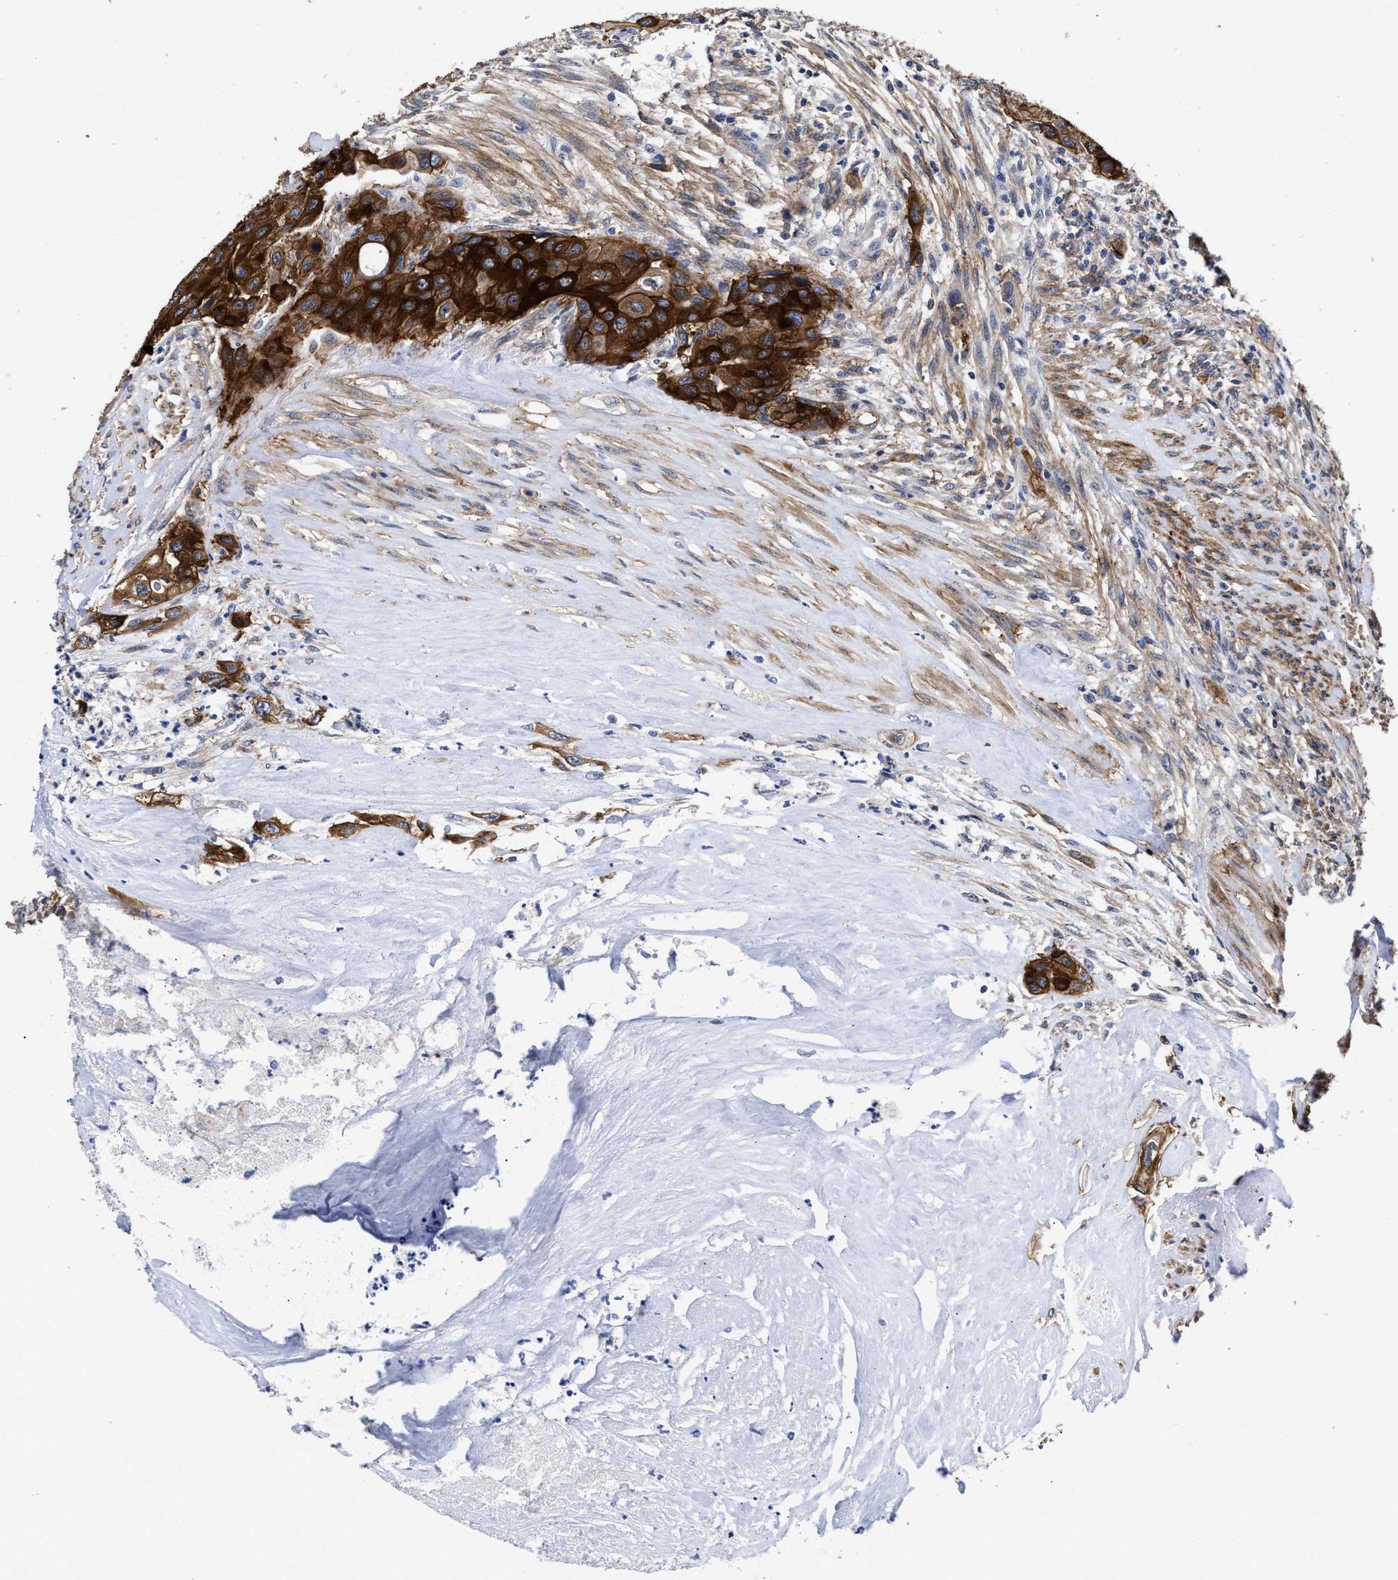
{"staining": {"intensity": "strong", "quantity": ">75%", "location": "cytoplasmic/membranous"}, "tissue": "urothelial cancer", "cell_type": "Tumor cells", "image_type": "cancer", "snomed": [{"axis": "morphology", "description": "Urothelial carcinoma, High grade"}, {"axis": "topography", "description": "Urinary bladder"}], "caption": "Protein expression analysis of human urothelial cancer reveals strong cytoplasmic/membranous staining in about >75% of tumor cells.", "gene": "AHNAK2", "patient": {"sex": "female", "age": 56}}